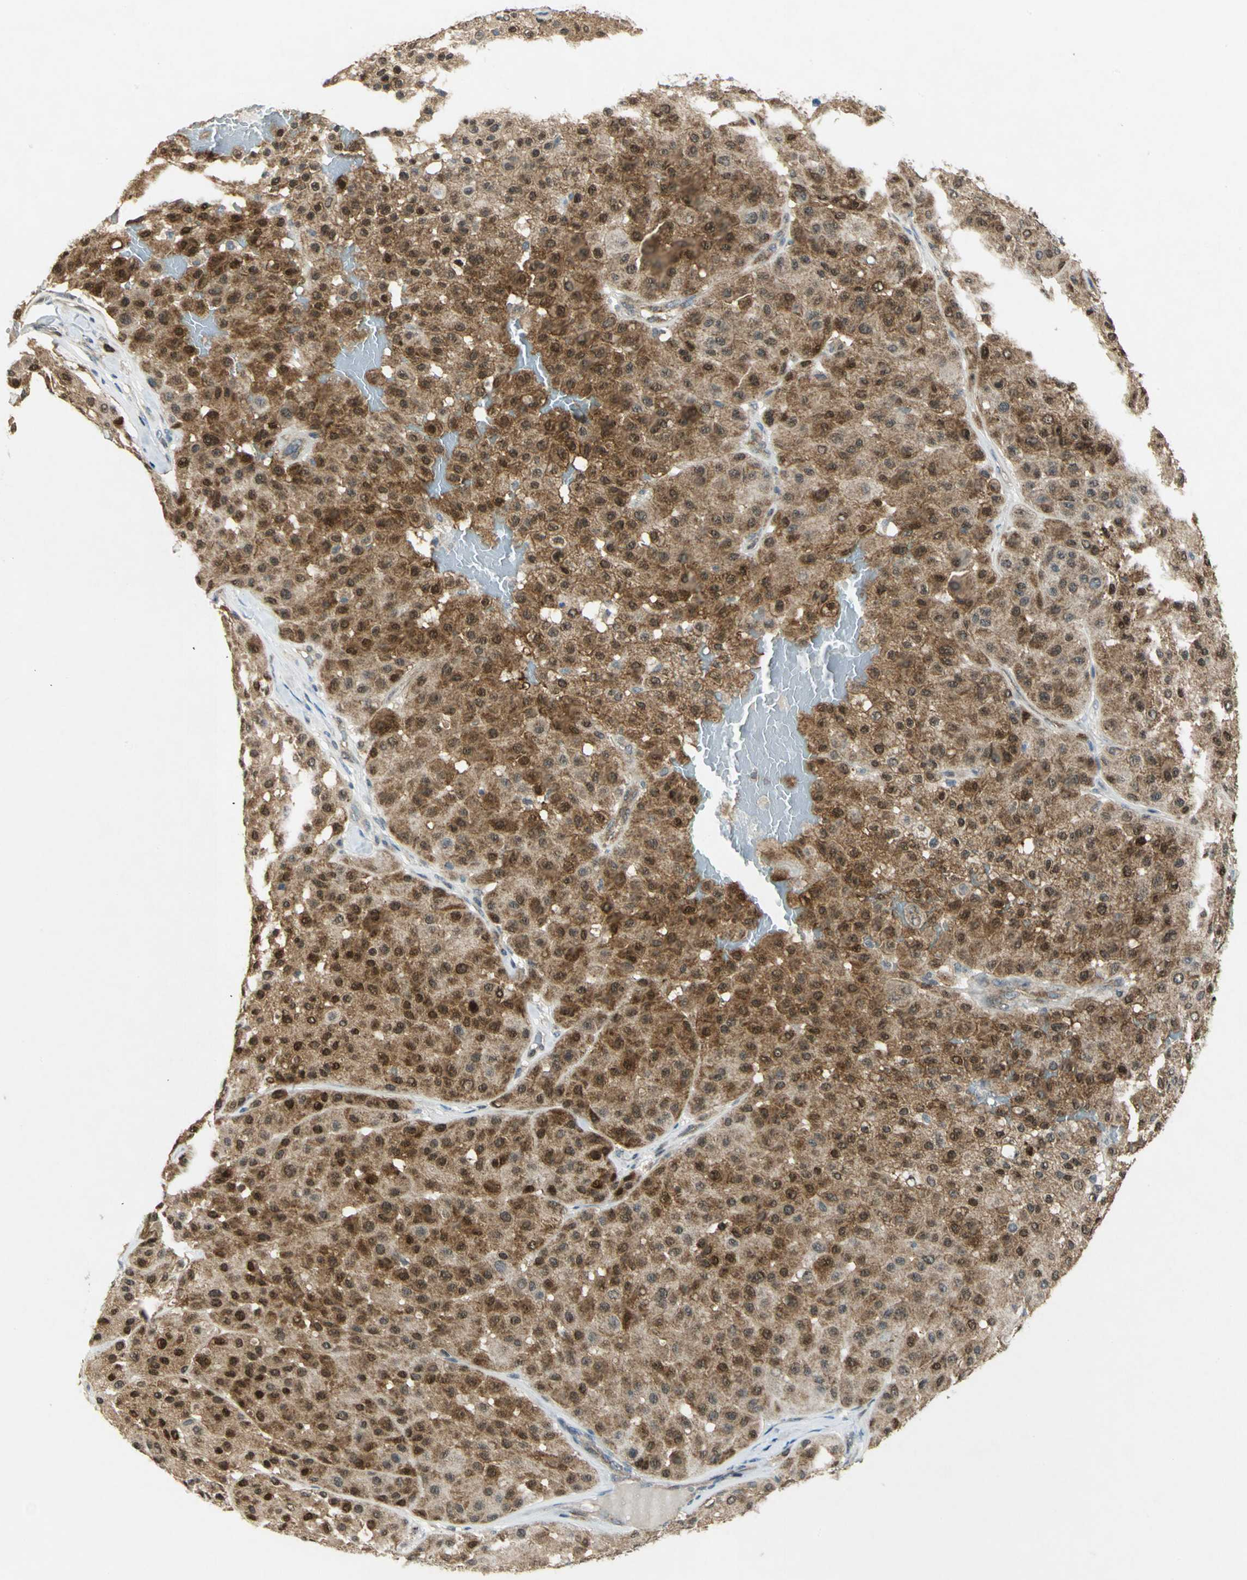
{"staining": {"intensity": "strong", "quantity": ">75%", "location": "cytoplasmic/membranous,nuclear"}, "tissue": "melanoma", "cell_type": "Tumor cells", "image_type": "cancer", "snomed": [{"axis": "morphology", "description": "Normal tissue, NOS"}, {"axis": "morphology", "description": "Malignant melanoma, Metastatic site"}, {"axis": "topography", "description": "Skin"}], "caption": "High-magnification brightfield microscopy of malignant melanoma (metastatic site) stained with DAB (3,3'-diaminobenzidine) (brown) and counterstained with hematoxylin (blue). tumor cells exhibit strong cytoplasmic/membranous and nuclear positivity is identified in about>75% of cells. Immunohistochemistry (ihc) stains the protein in brown and the nuclei are stained blue.", "gene": "PPIA", "patient": {"sex": "male", "age": 41}}